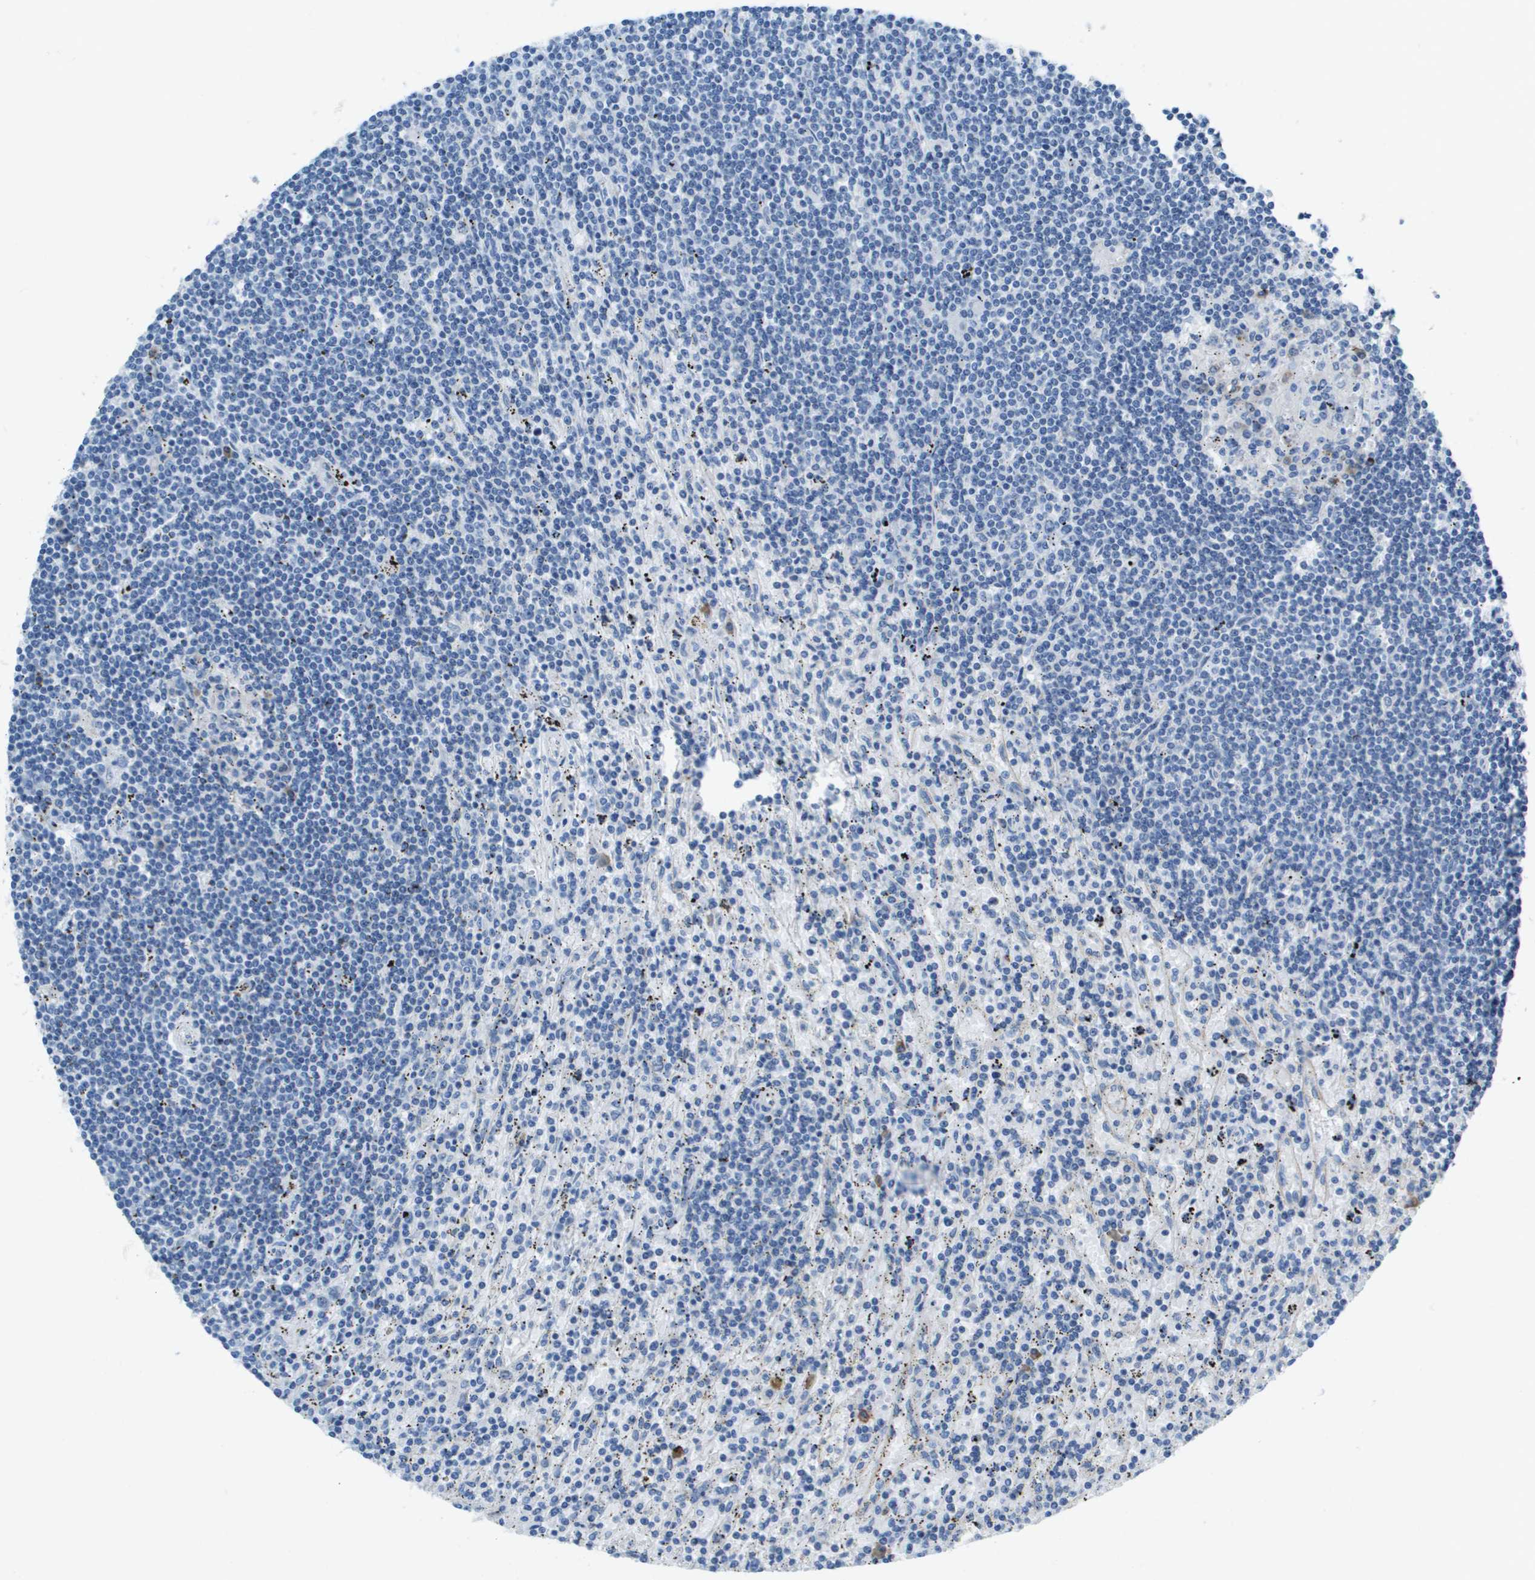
{"staining": {"intensity": "negative", "quantity": "none", "location": "none"}, "tissue": "lymphoma", "cell_type": "Tumor cells", "image_type": "cancer", "snomed": [{"axis": "morphology", "description": "Malignant lymphoma, non-Hodgkin's type, Low grade"}, {"axis": "topography", "description": "Spleen"}], "caption": "This is an IHC histopathology image of human lymphoma. There is no staining in tumor cells.", "gene": "SDC1", "patient": {"sex": "male", "age": 76}}